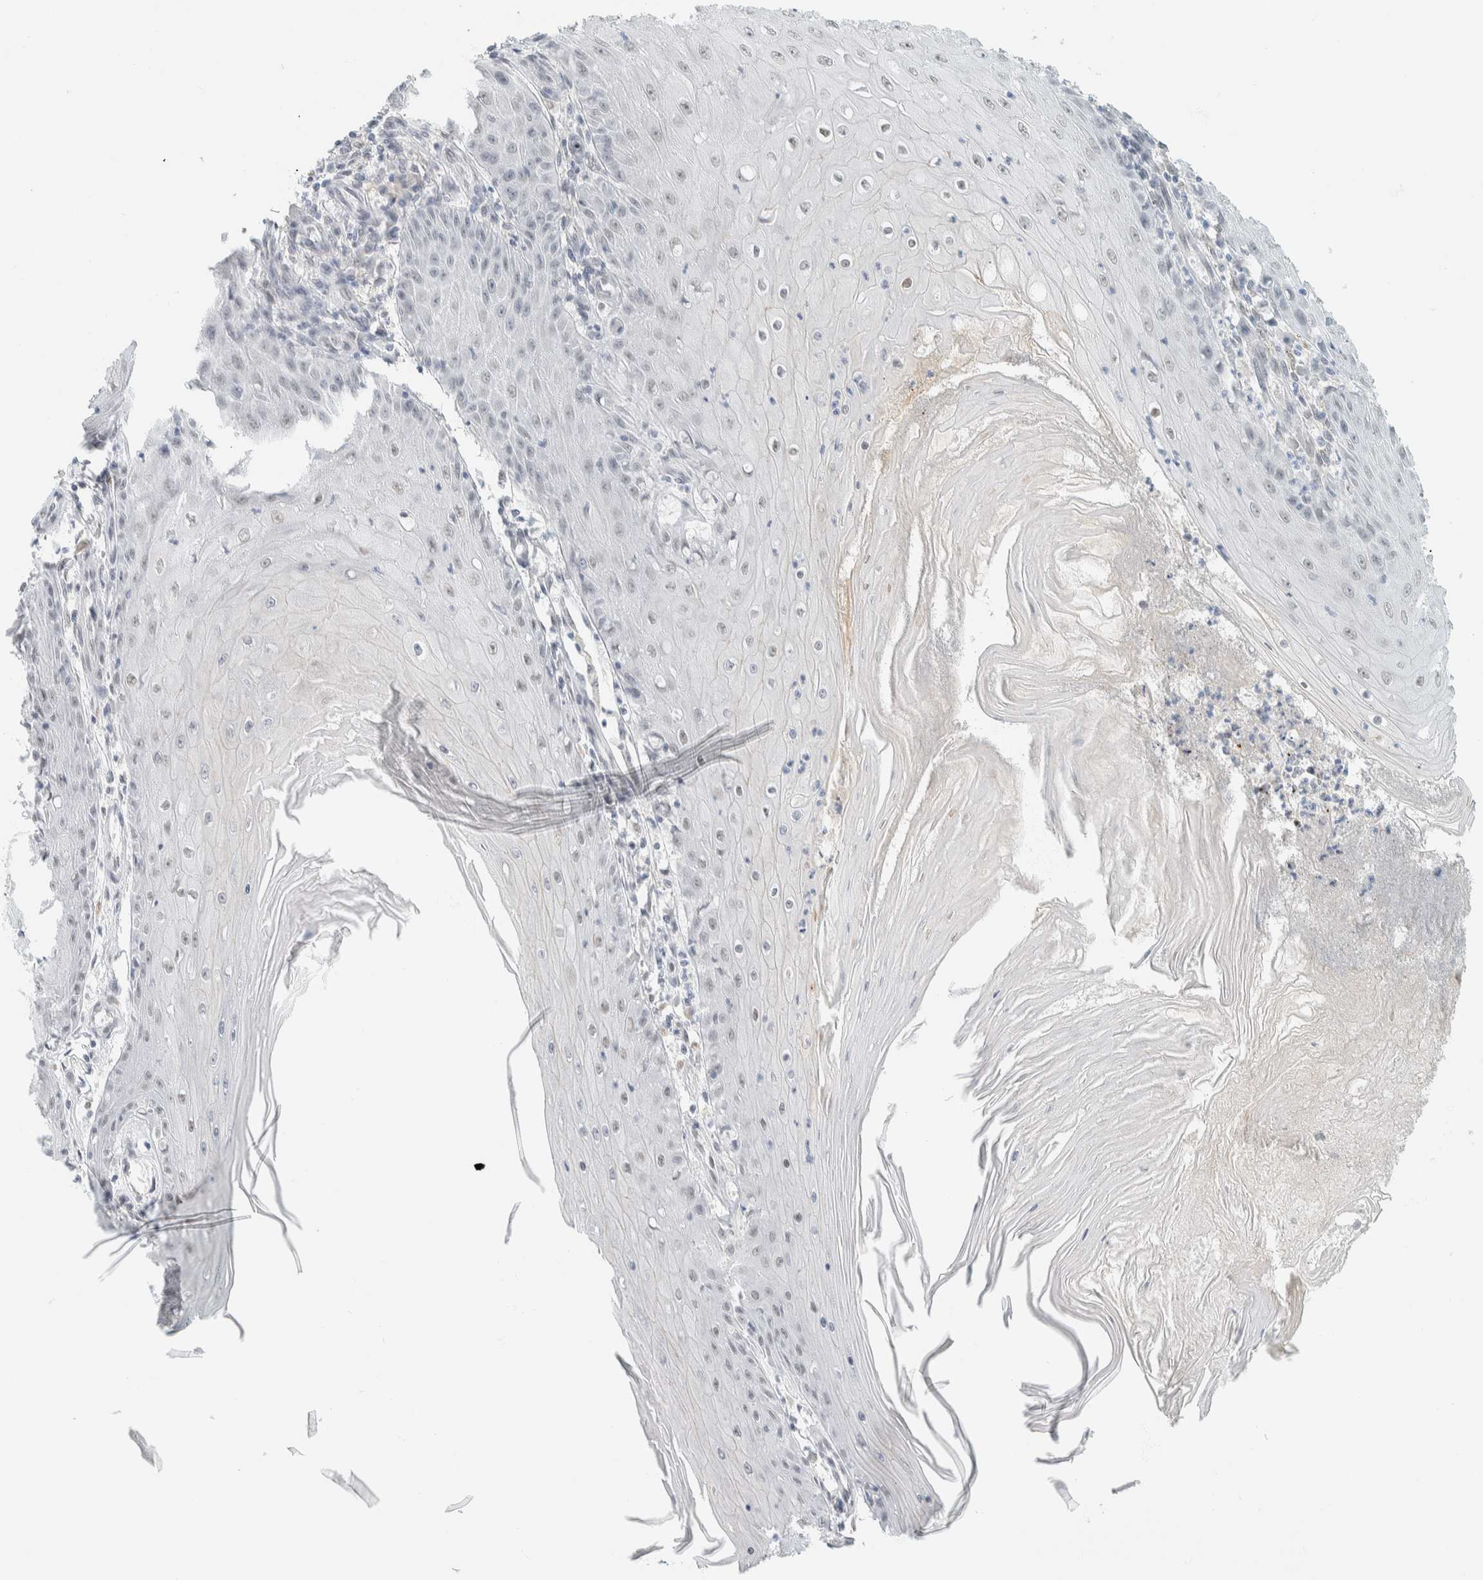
{"staining": {"intensity": "negative", "quantity": "none", "location": "none"}, "tissue": "skin cancer", "cell_type": "Tumor cells", "image_type": "cancer", "snomed": [{"axis": "morphology", "description": "Squamous cell carcinoma, NOS"}, {"axis": "topography", "description": "Skin"}], "caption": "Human skin squamous cell carcinoma stained for a protein using immunohistochemistry reveals no positivity in tumor cells.", "gene": "C1QTNF12", "patient": {"sex": "female", "age": 73}}